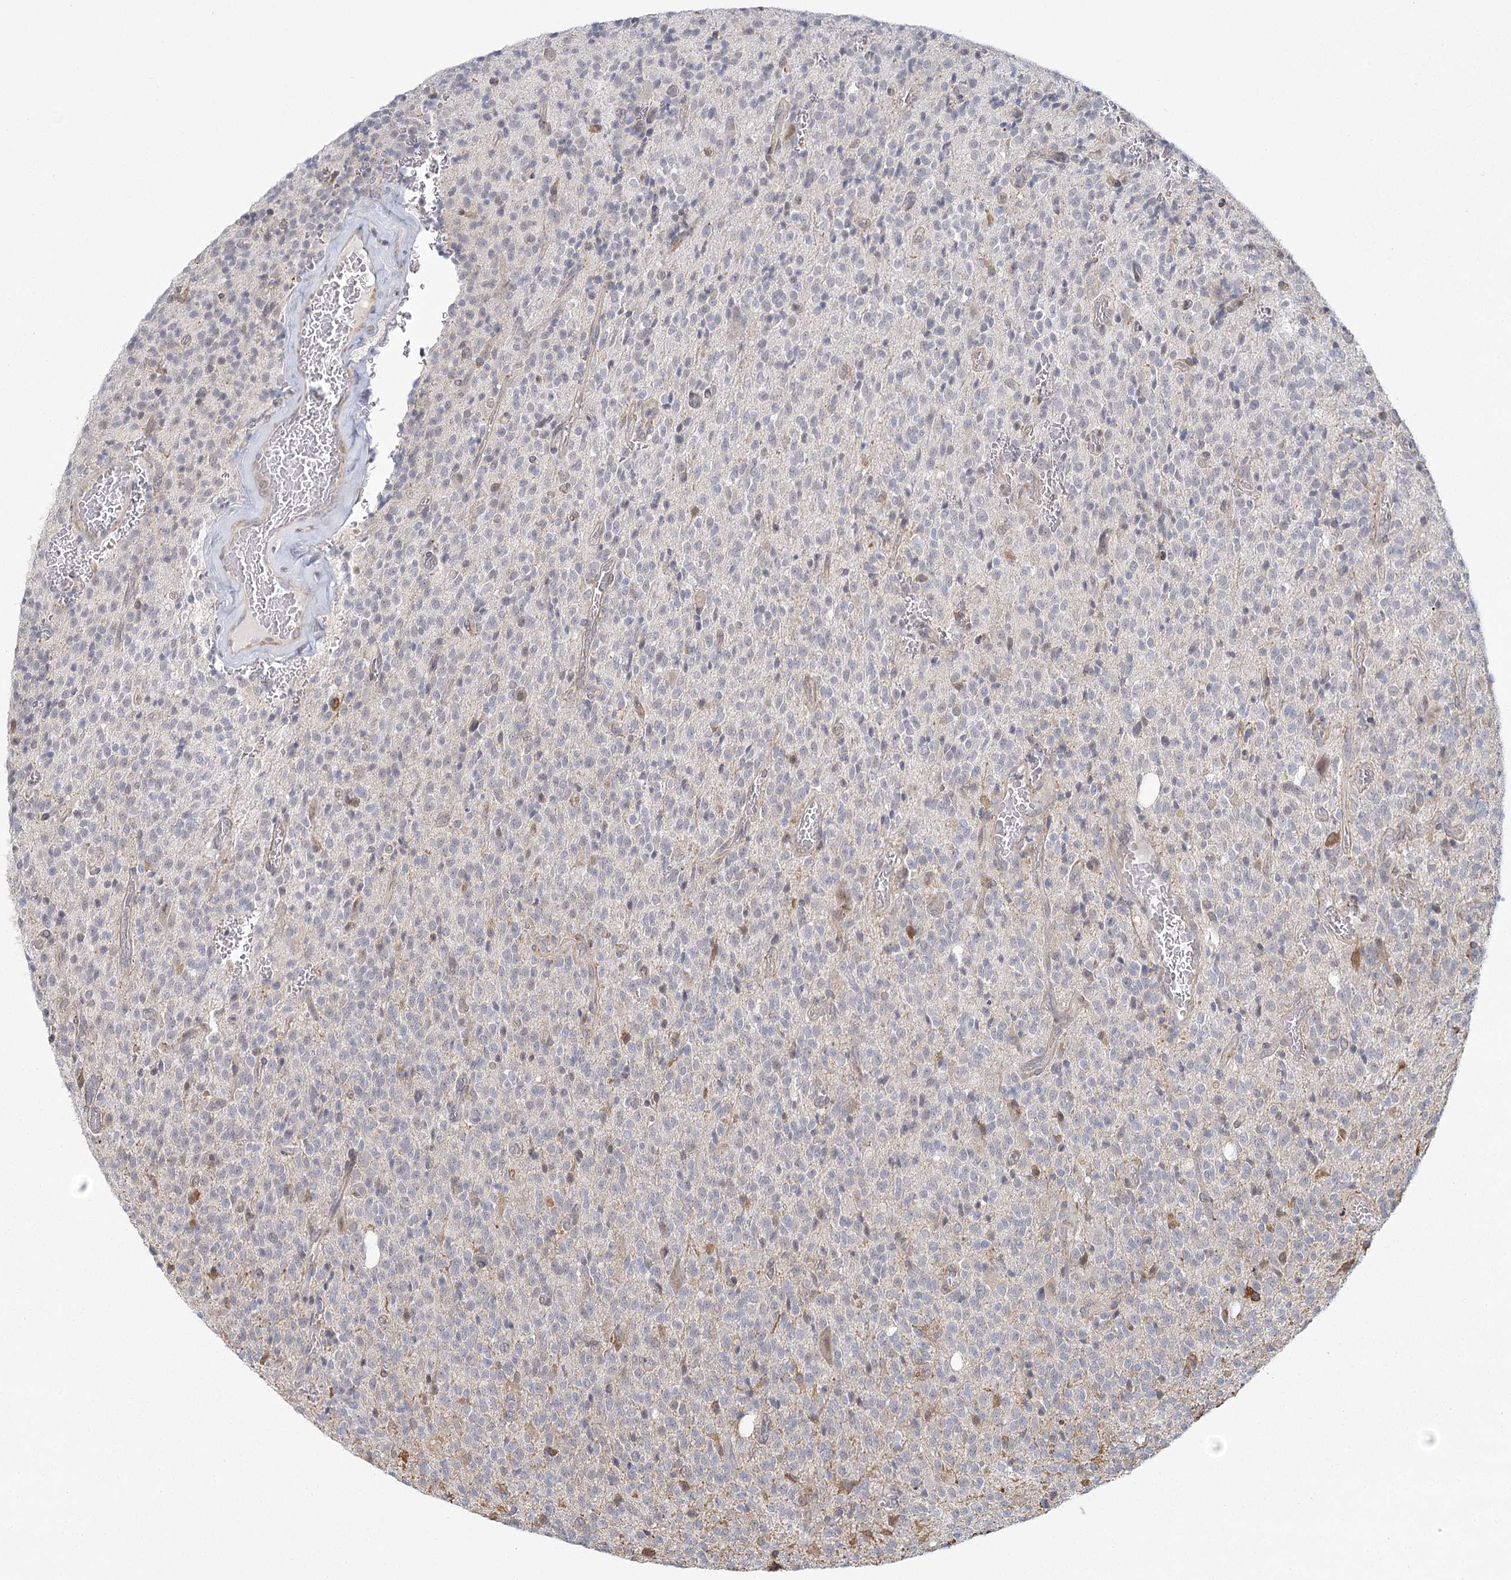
{"staining": {"intensity": "negative", "quantity": "none", "location": "none"}, "tissue": "glioma", "cell_type": "Tumor cells", "image_type": "cancer", "snomed": [{"axis": "morphology", "description": "Glioma, malignant, High grade"}, {"axis": "topography", "description": "Brain"}], "caption": "Glioma was stained to show a protein in brown. There is no significant expression in tumor cells.", "gene": "MED28", "patient": {"sex": "male", "age": 34}}